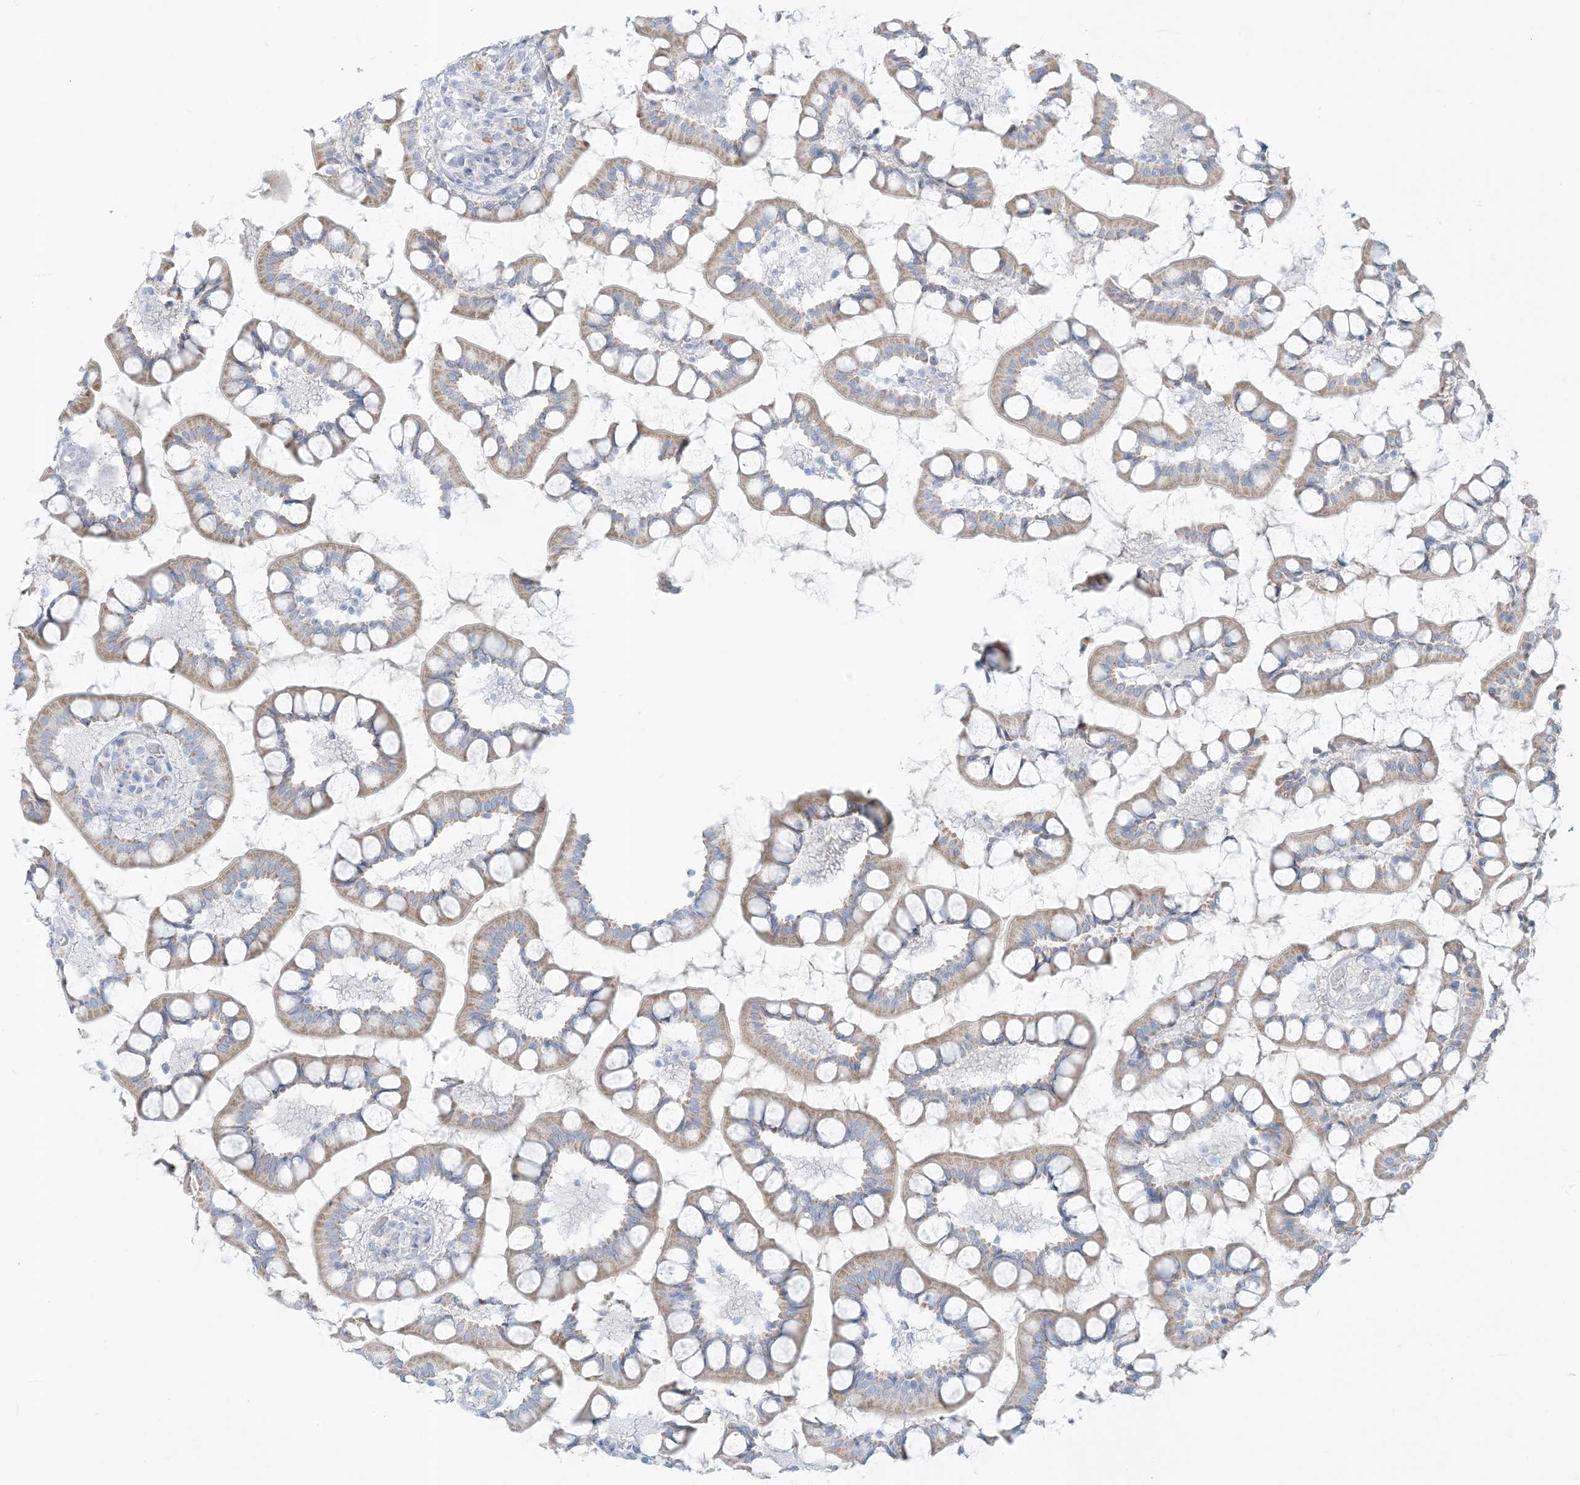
{"staining": {"intensity": "weak", "quantity": ">75%", "location": "cytoplasmic/membranous"}, "tissue": "small intestine", "cell_type": "Glandular cells", "image_type": "normal", "snomed": [{"axis": "morphology", "description": "Normal tissue, NOS"}, {"axis": "topography", "description": "Small intestine"}], "caption": "Glandular cells exhibit low levels of weak cytoplasmic/membranous expression in approximately >75% of cells in unremarkable human small intestine. (brown staining indicates protein expression, while blue staining denotes nuclei).", "gene": "ZDHHC4", "patient": {"sex": "male", "age": 52}}